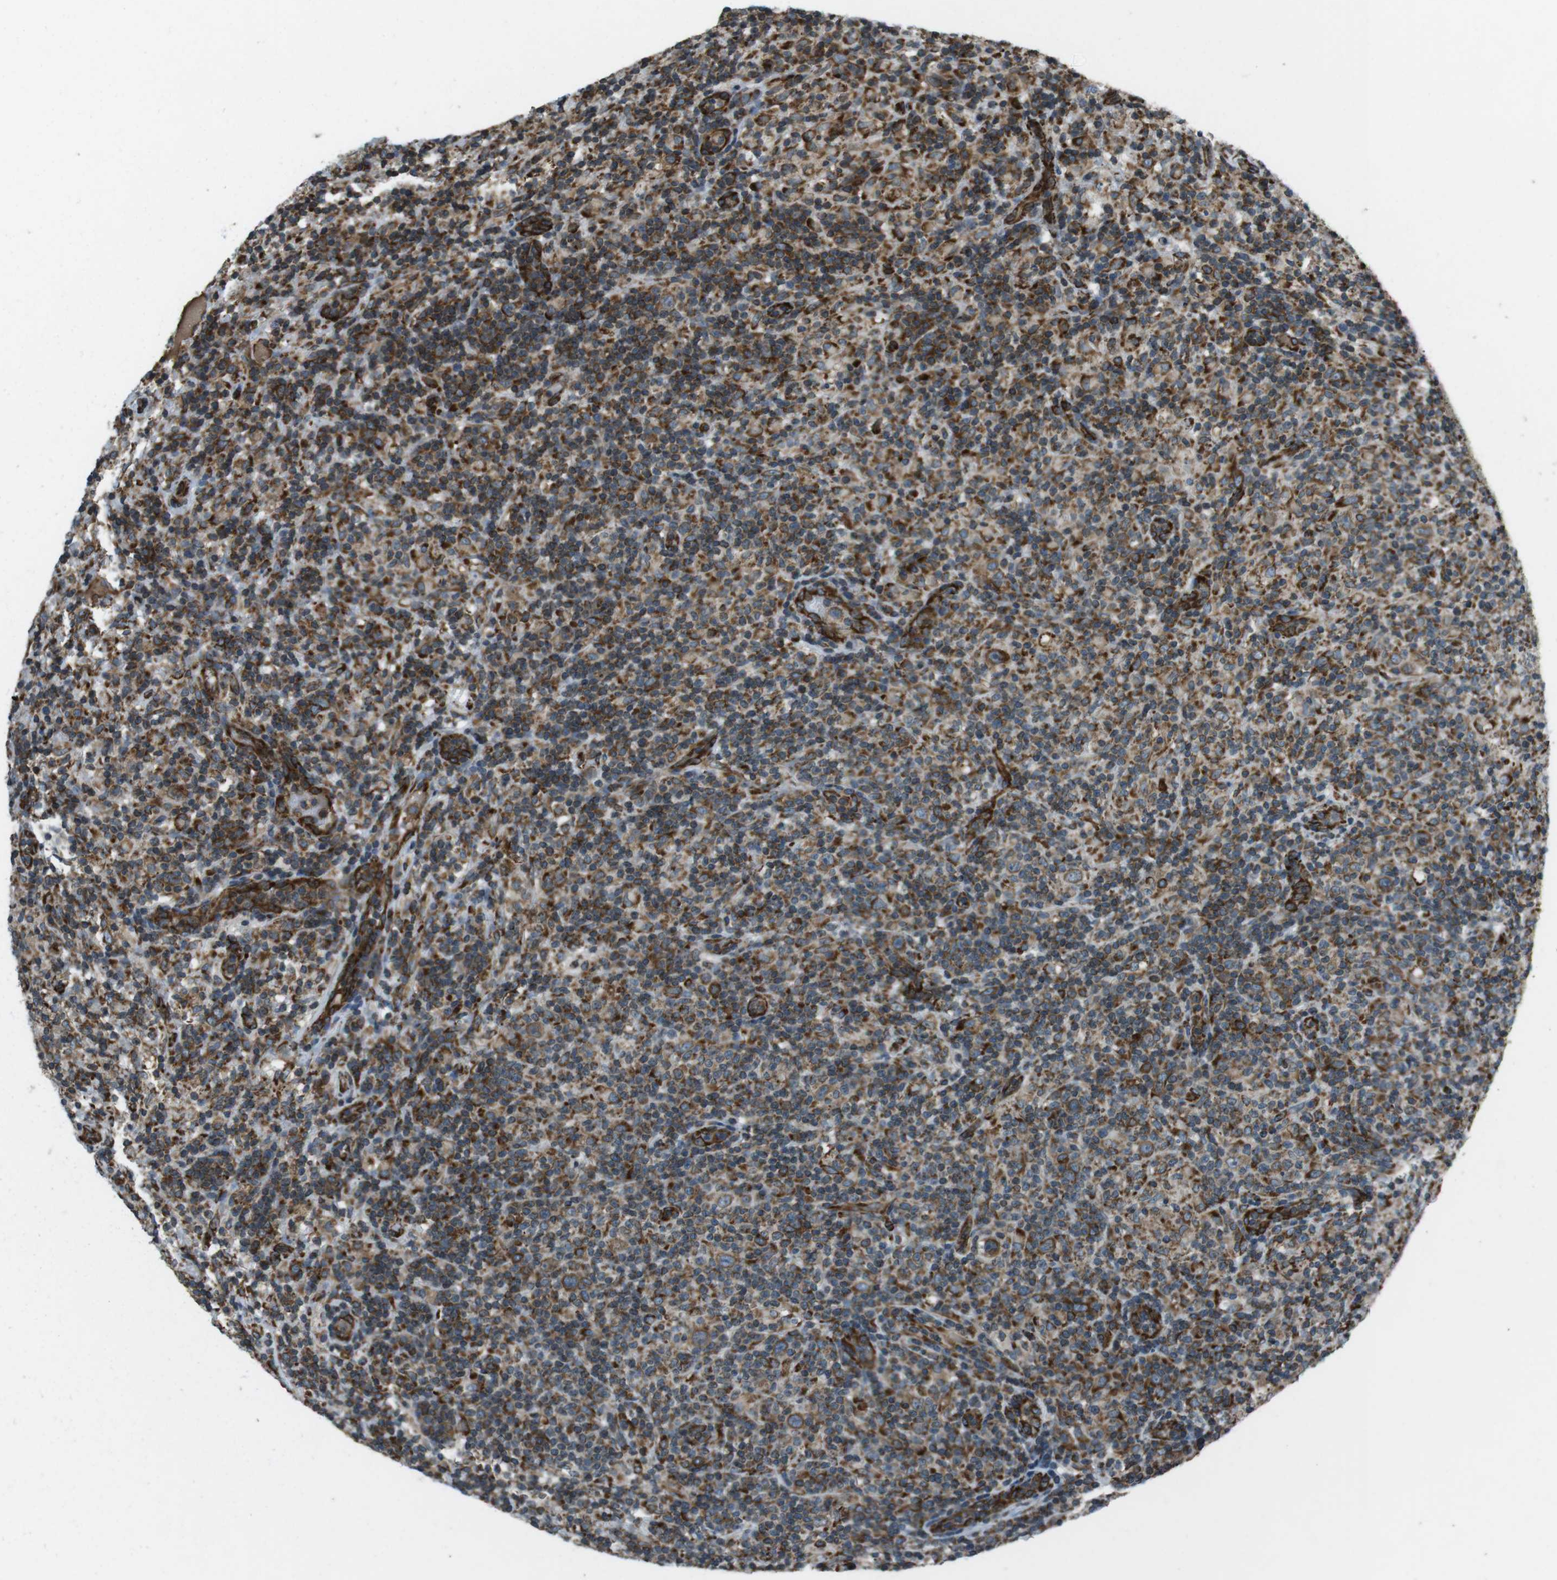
{"staining": {"intensity": "strong", "quantity": ">75%", "location": "cytoplasmic/membranous"}, "tissue": "lymphoma", "cell_type": "Tumor cells", "image_type": "cancer", "snomed": [{"axis": "morphology", "description": "Hodgkin's disease, NOS"}, {"axis": "topography", "description": "Lymph node"}], "caption": "An image of Hodgkin's disease stained for a protein reveals strong cytoplasmic/membranous brown staining in tumor cells. (DAB (3,3'-diaminobenzidine) = brown stain, brightfield microscopy at high magnification).", "gene": "KTN1", "patient": {"sex": "male", "age": 70}}